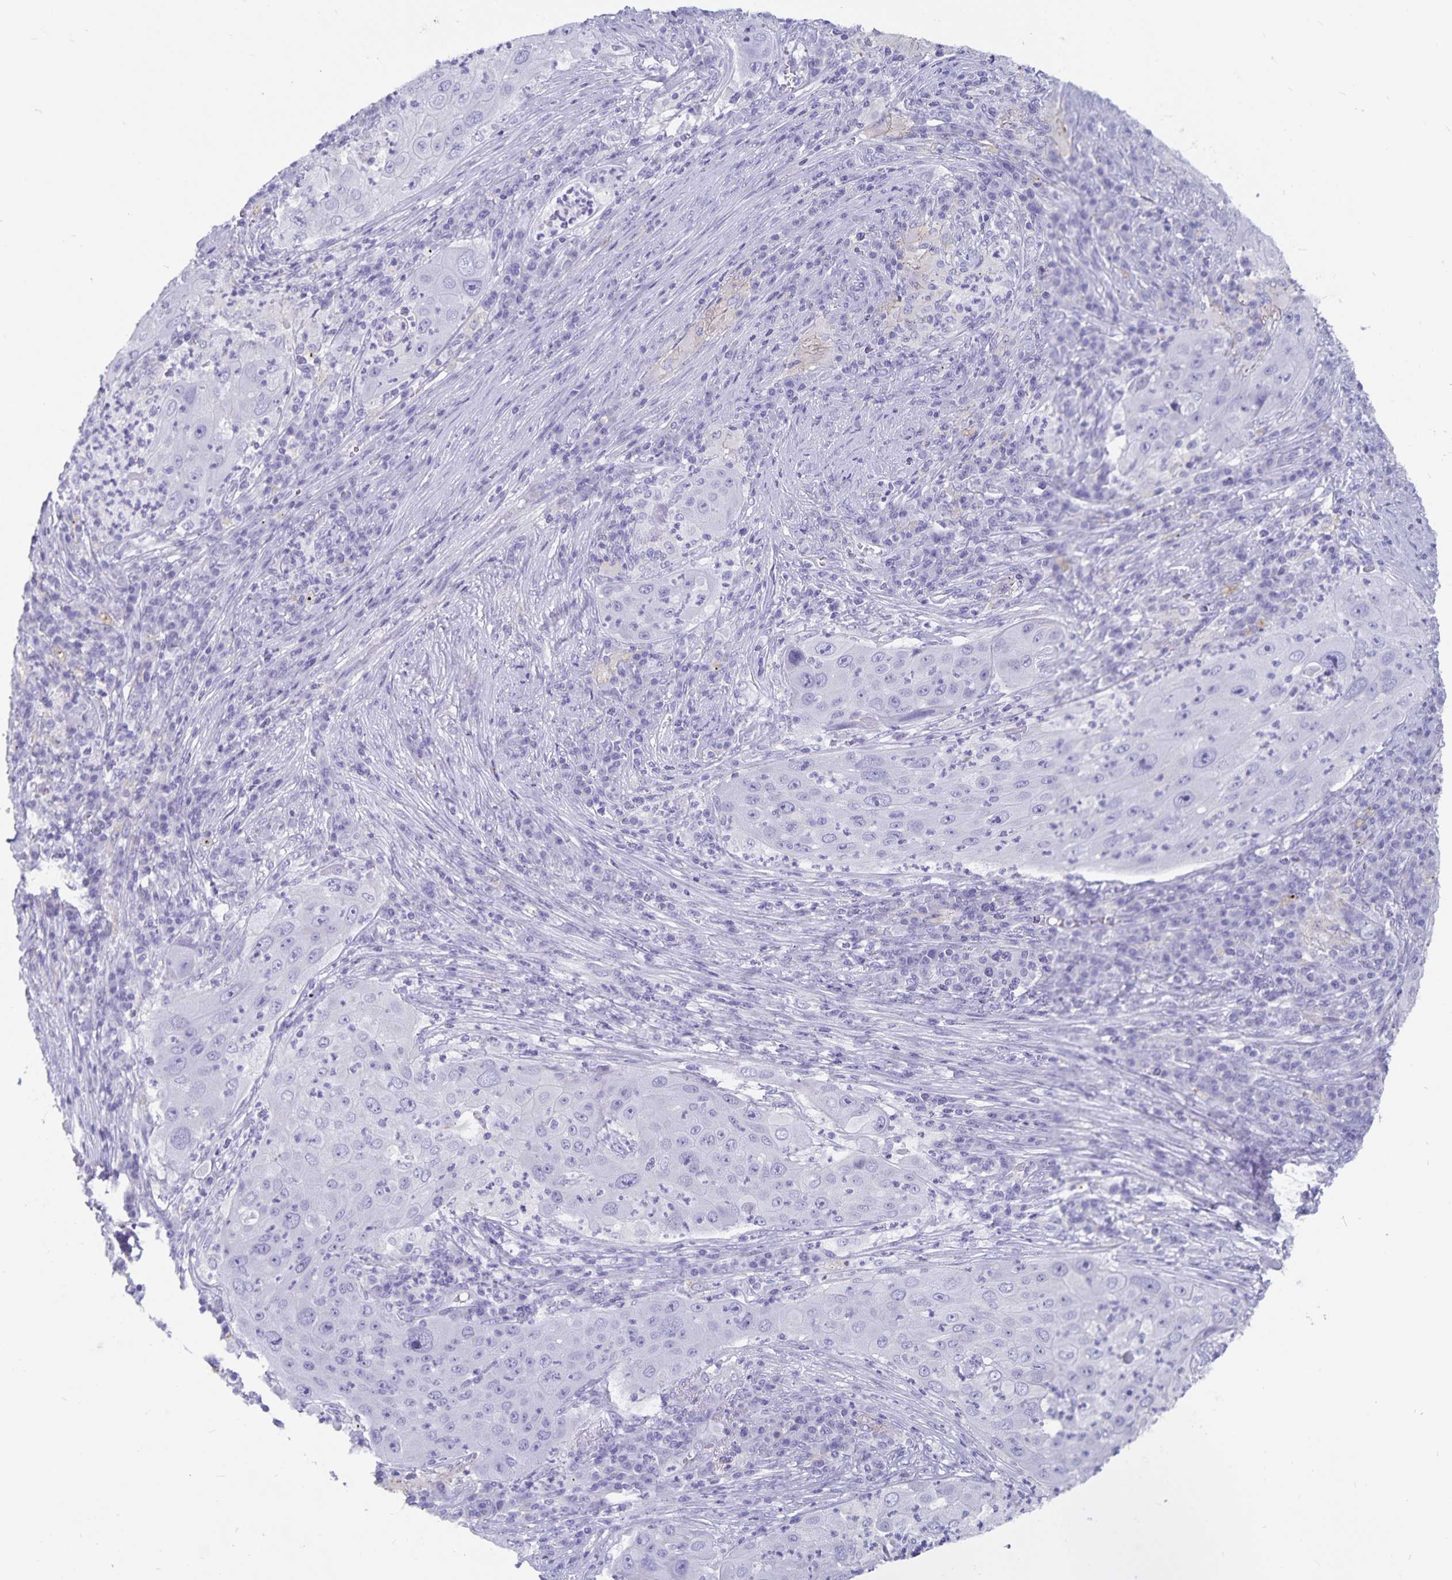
{"staining": {"intensity": "negative", "quantity": "none", "location": "none"}, "tissue": "lung cancer", "cell_type": "Tumor cells", "image_type": "cancer", "snomed": [{"axis": "morphology", "description": "Squamous cell carcinoma, NOS"}, {"axis": "topography", "description": "Lung"}], "caption": "Lung cancer was stained to show a protein in brown. There is no significant staining in tumor cells. (Immunohistochemistry, brightfield microscopy, high magnification).", "gene": "PLAC1", "patient": {"sex": "female", "age": 59}}